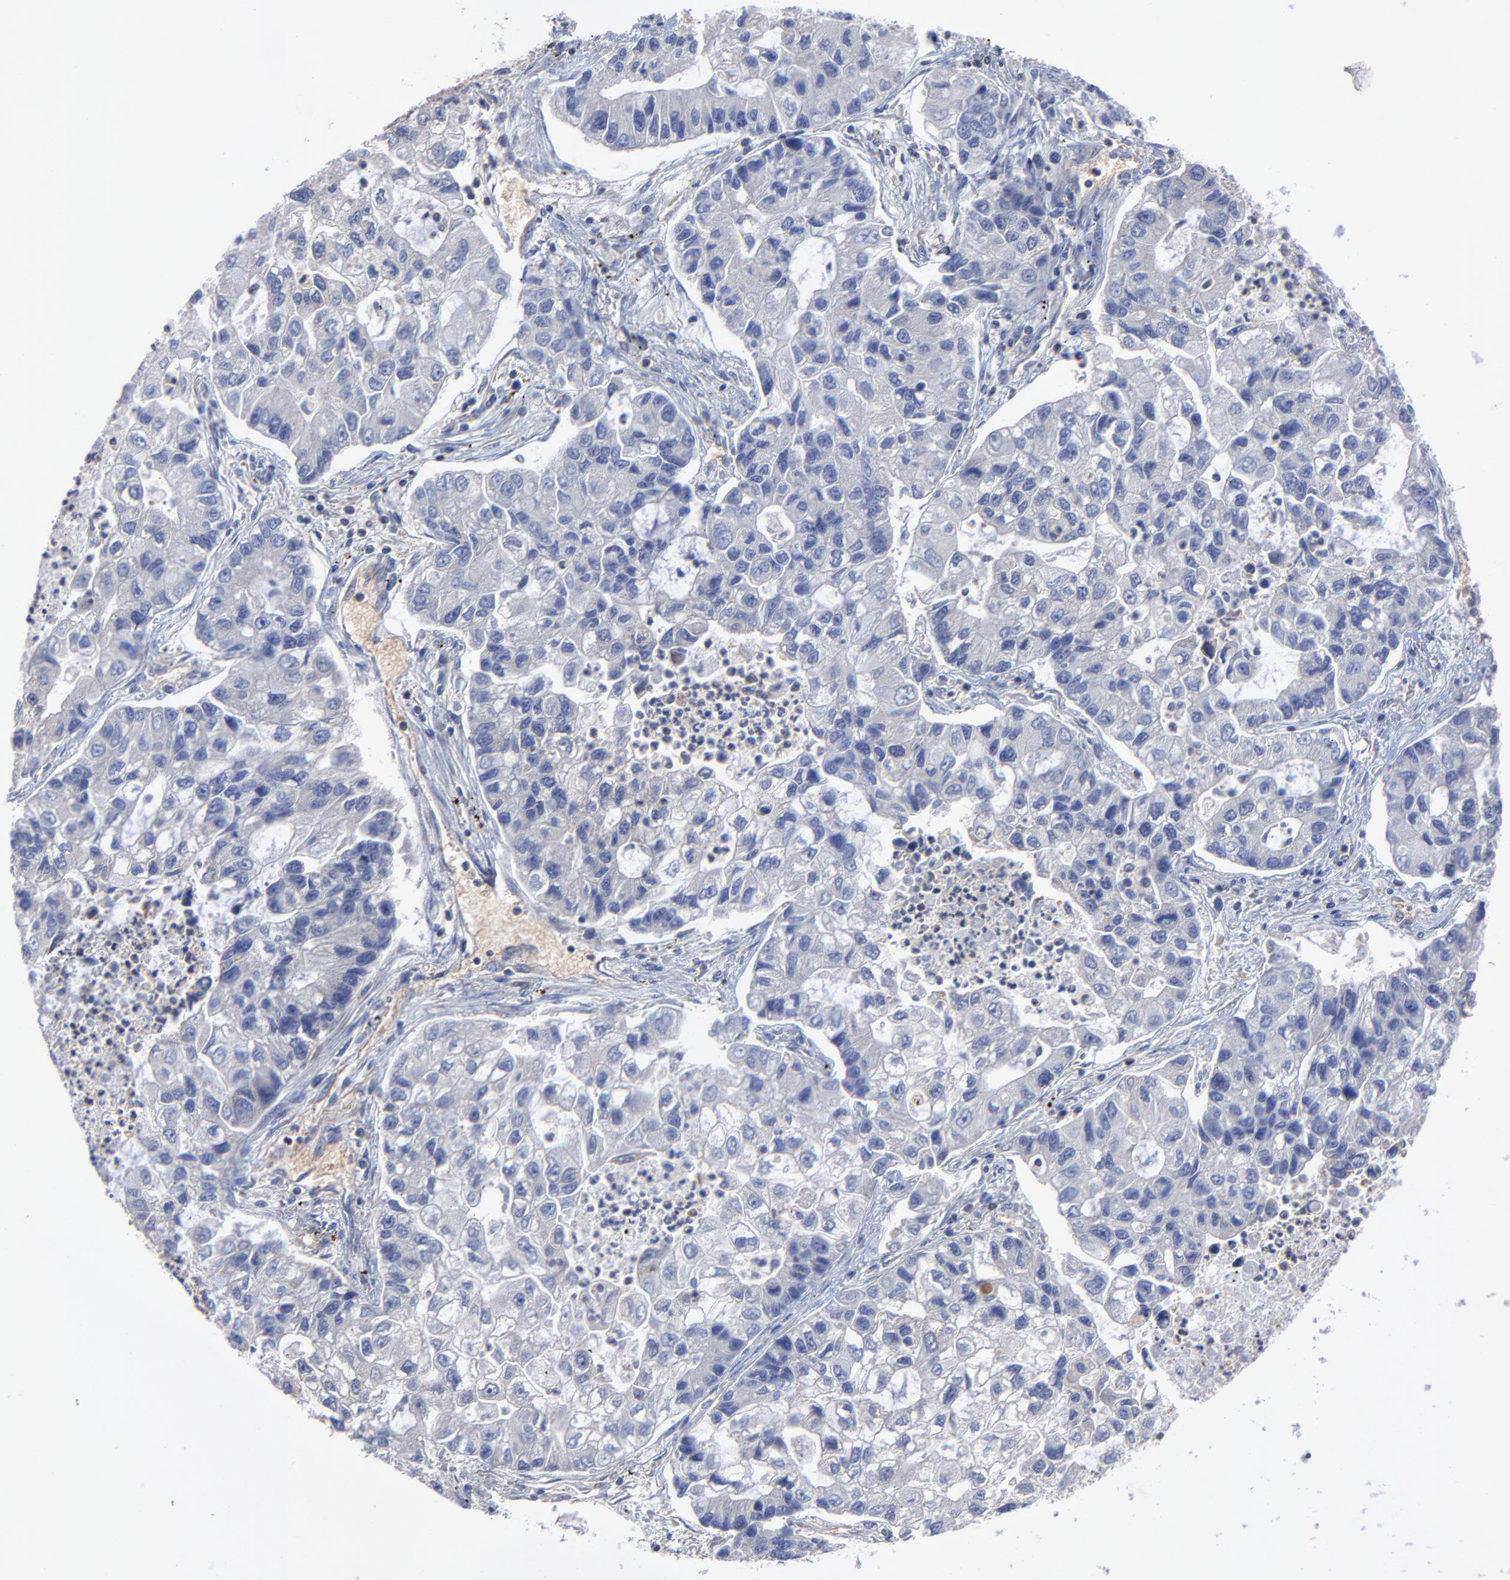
{"staining": {"intensity": "negative", "quantity": "none", "location": "none"}, "tissue": "lung cancer", "cell_type": "Tumor cells", "image_type": "cancer", "snomed": [{"axis": "morphology", "description": "Adenocarcinoma, NOS"}, {"axis": "topography", "description": "Lung"}], "caption": "Immunohistochemistry histopathology image of adenocarcinoma (lung) stained for a protein (brown), which shows no positivity in tumor cells.", "gene": "PCMT1", "patient": {"sex": "female", "age": 51}}